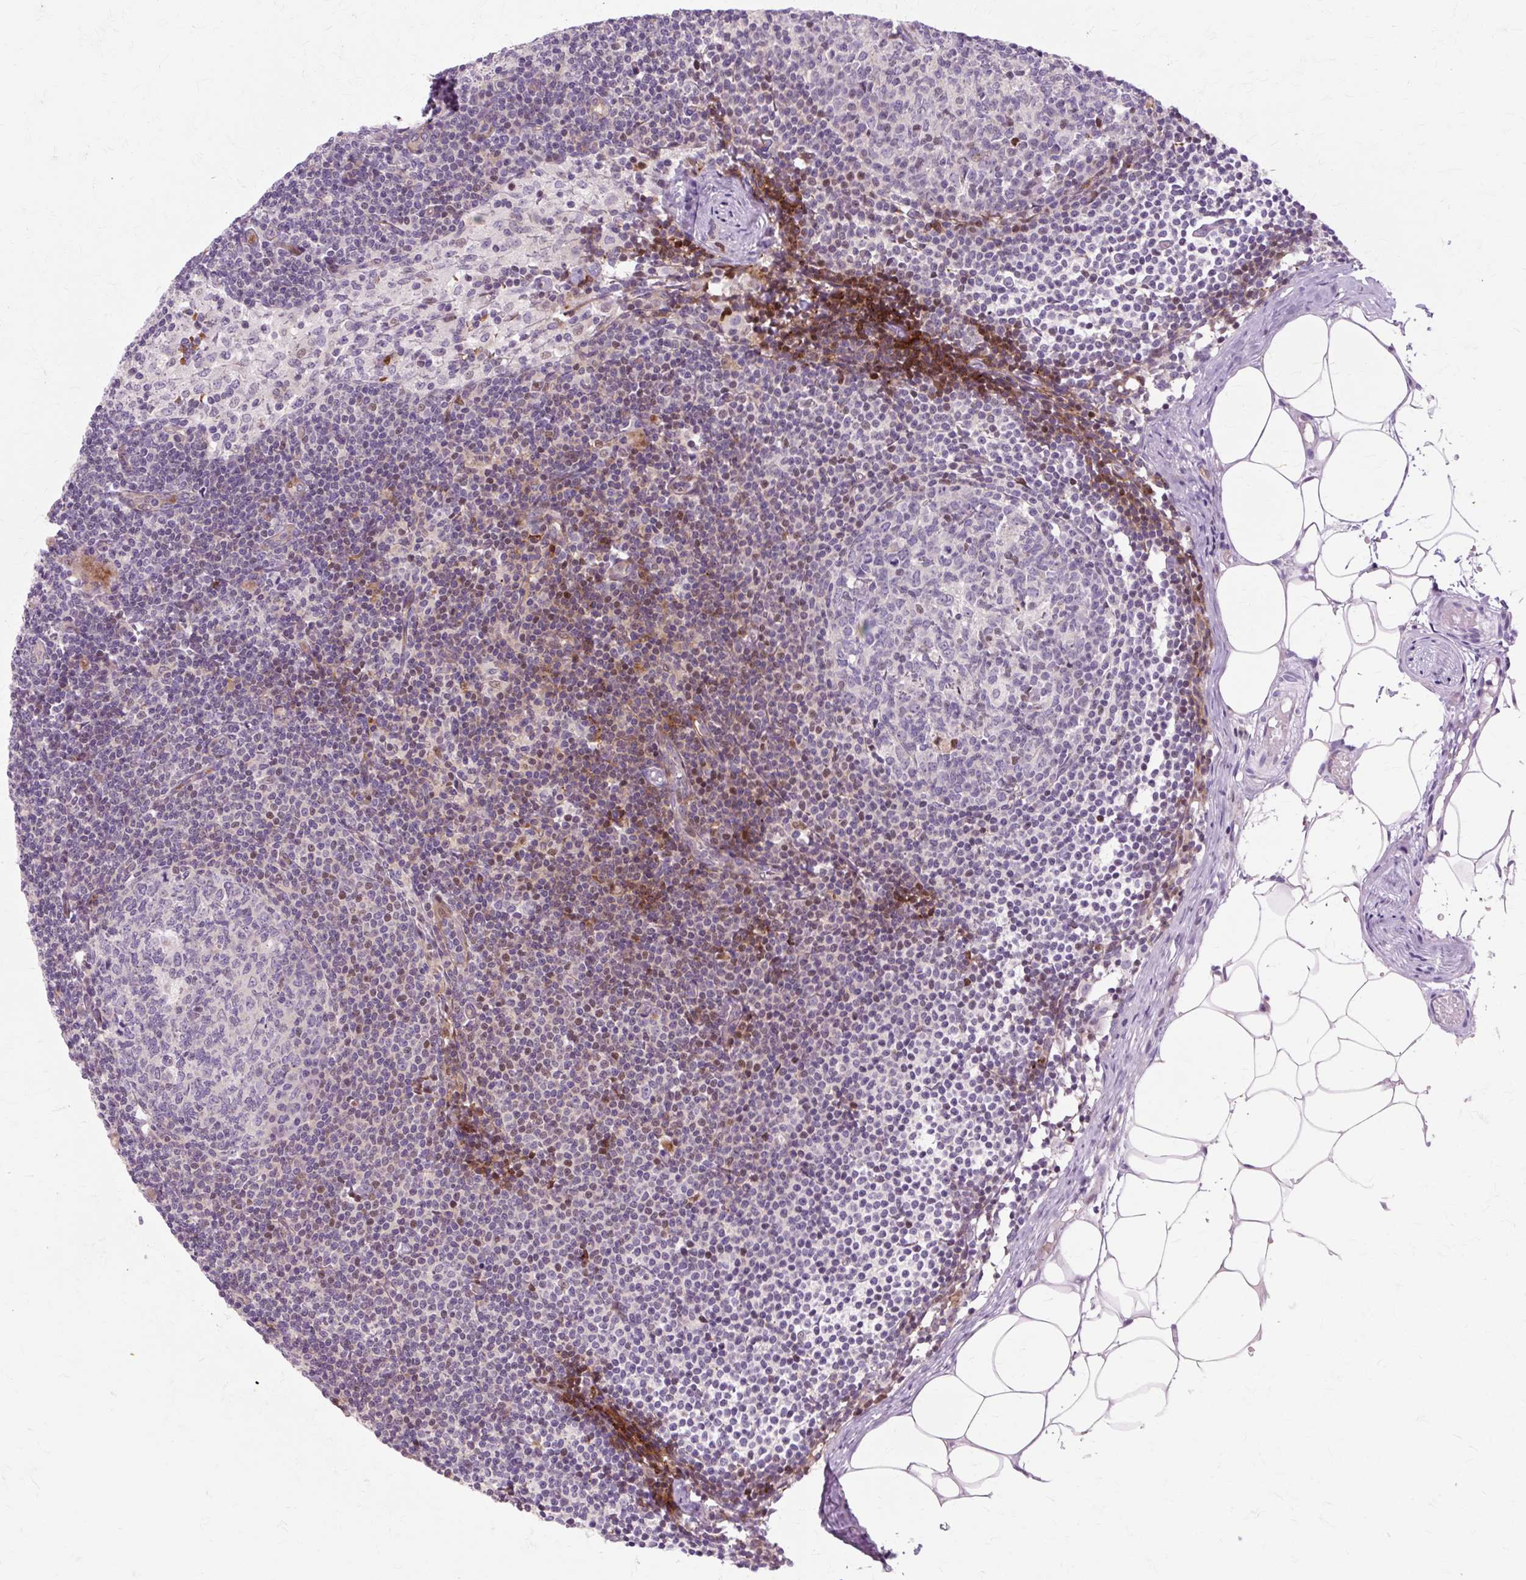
{"staining": {"intensity": "negative", "quantity": "none", "location": "none"}, "tissue": "lymph node", "cell_type": "Germinal center cells", "image_type": "normal", "snomed": [{"axis": "morphology", "description": "Normal tissue, NOS"}, {"axis": "topography", "description": "Lymph node"}], "caption": "Germinal center cells show no significant protein staining in normal lymph node. (Stains: DAB (3,3'-diaminobenzidine) immunohistochemistry (IHC) with hematoxylin counter stain, Microscopy: brightfield microscopy at high magnification).", "gene": "ZNF35", "patient": {"sex": "male", "age": 49}}